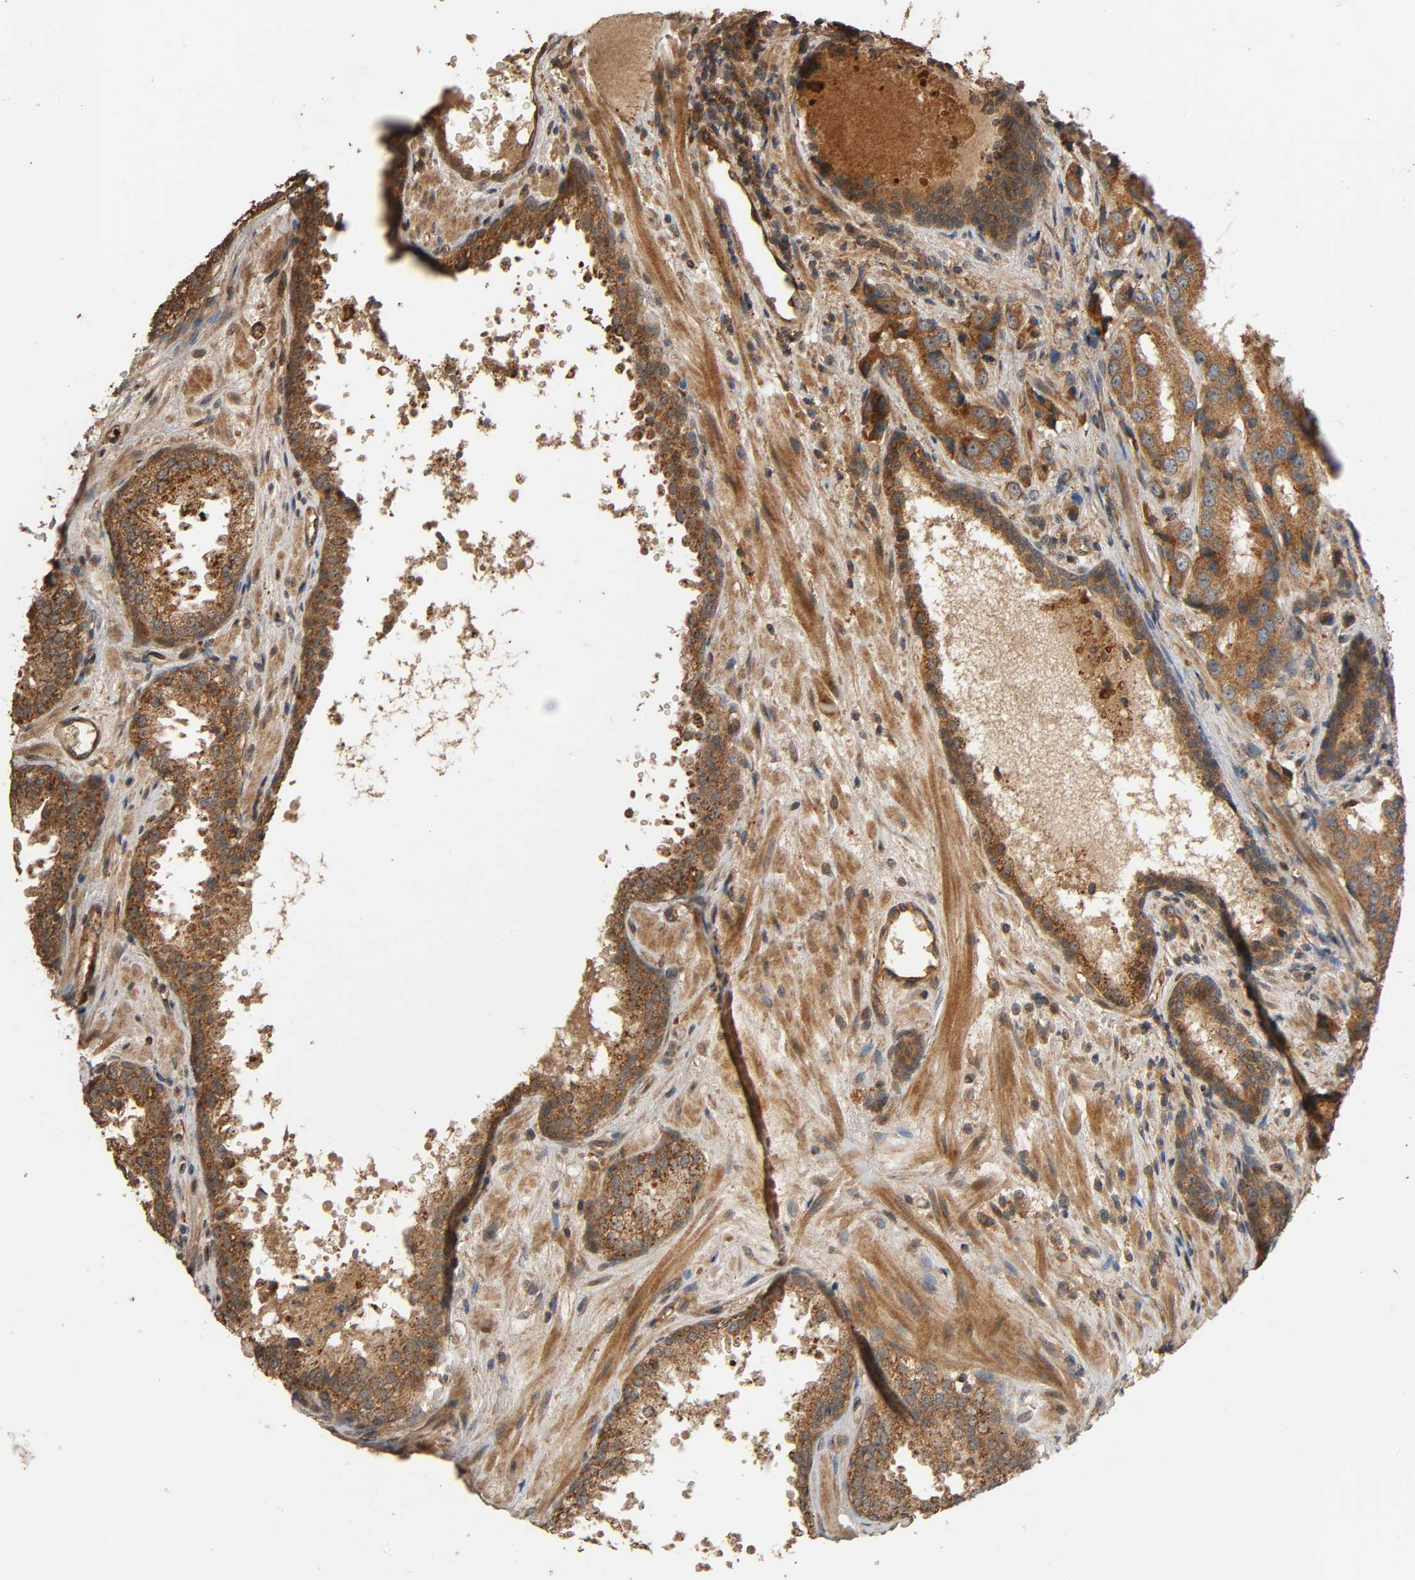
{"staining": {"intensity": "strong", "quantity": ">75%", "location": "cytoplasmic/membranous"}, "tissue": "prostate cancer", "cell_type": "Tumor cells", "image_type": "cancer", "snomed": [{"axis": "morphology", "description": "Adenocarcinoma, High grade"}, {"axis": "topography", "description": "Prostate"}], "caption": "Tumor cells demonstrate strong cytoplasmic/membranous staining in approximately >75% of cells in high-grade adenocarcinoma (prostate). (DAB (3,3'-diaminobenzidine) IHC with brightfield microscopy, high magnification).", "gene": "MAP3K8", "patient": {"sex": "male", "age": 58}}